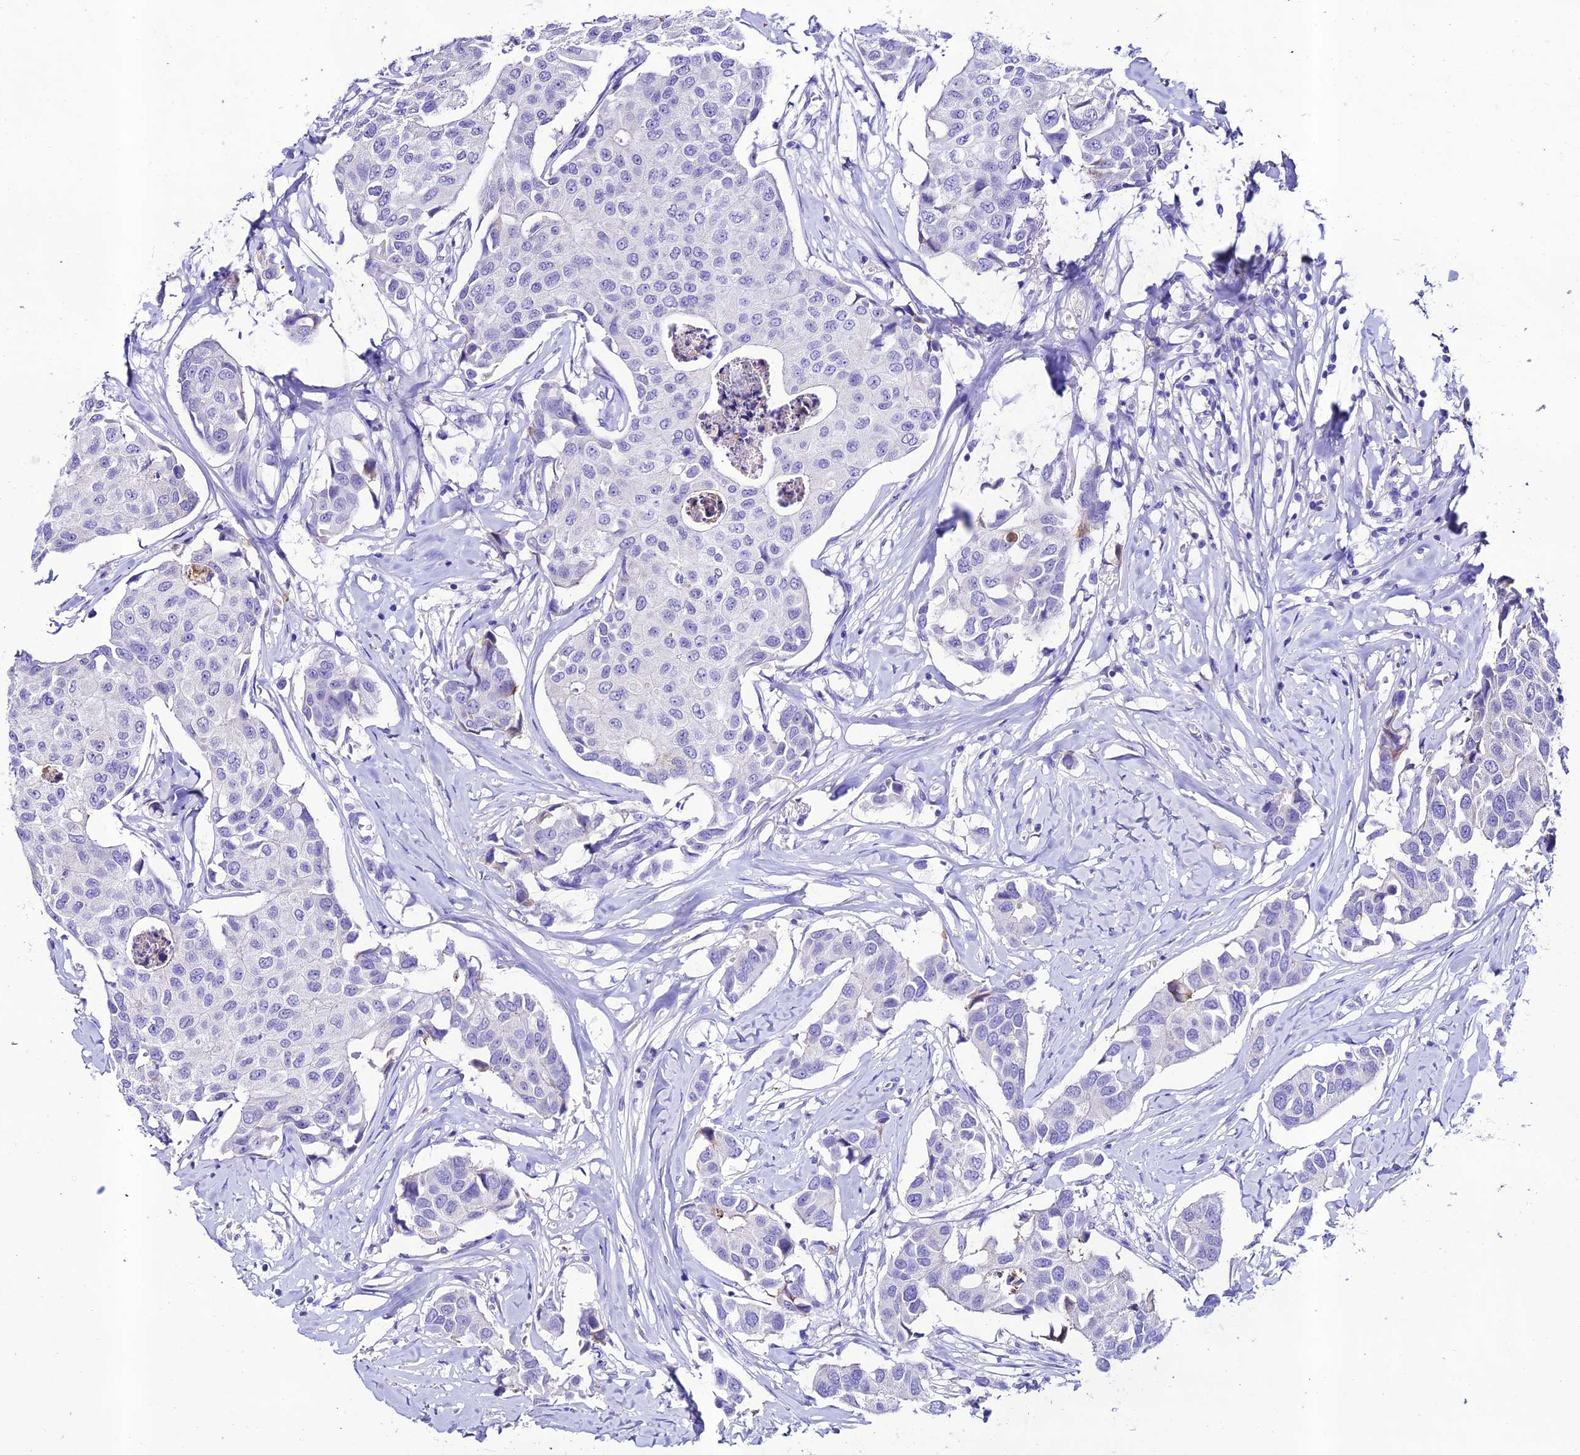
{"staining": {"intensity": "negative", "quantity": "none", "location": "none"}, "tissue": "breast cancer", "cell_type": "Tumor cells", "image_type": "cancer", "snomed": [{"axis": "morphology", "description": "Duct carcinoma"}, {"axis": "topography", "description": "Breast"}], "caption": "Tumor cells show no significant expression in invasive ductal carcinoma (breast).", "gene": "NLRP6", "patient": {"sex": "female", "age": 80}}